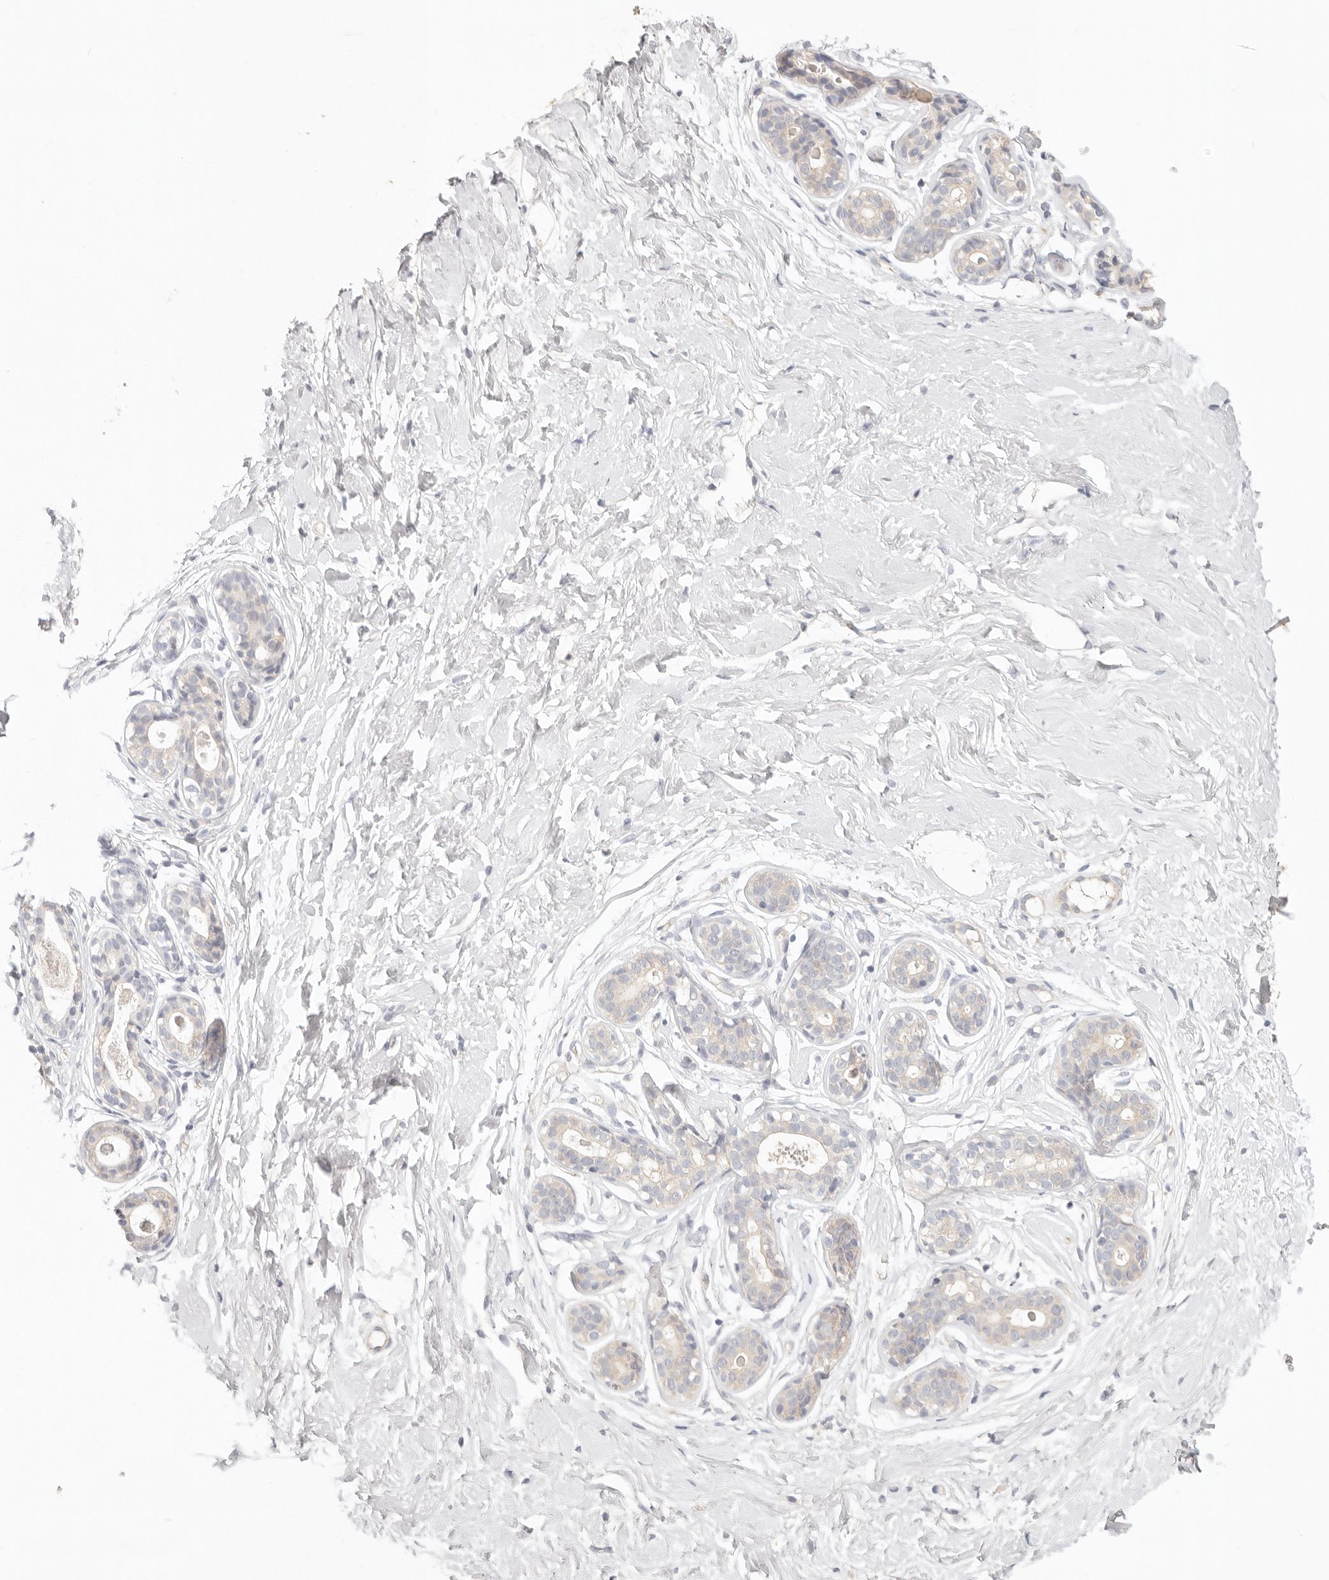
{"staining": {"intensity": "negative", "quantity": "none", "location": "none"}, "tissue": "breast", "cell_type": "Adipocytes", "image_type": "normal", "snomed": [{"axis": "morphology", "description": "Normal tissue, NOS"}, {"axis": "morphology", "description": "Adenoma, NOS"}, {"axis": "topography", "description": "Breast"}], "caption": "Immunohistochemical staining of unremarkable human breast exhibits no significant staining in adipocytes. (Brightfield microscopy of DAB (3,3'-diaminobenzidine) IHC at high magnification).", "gene": "SPHK1", "patient": {"sex": "female", "age": 23}}